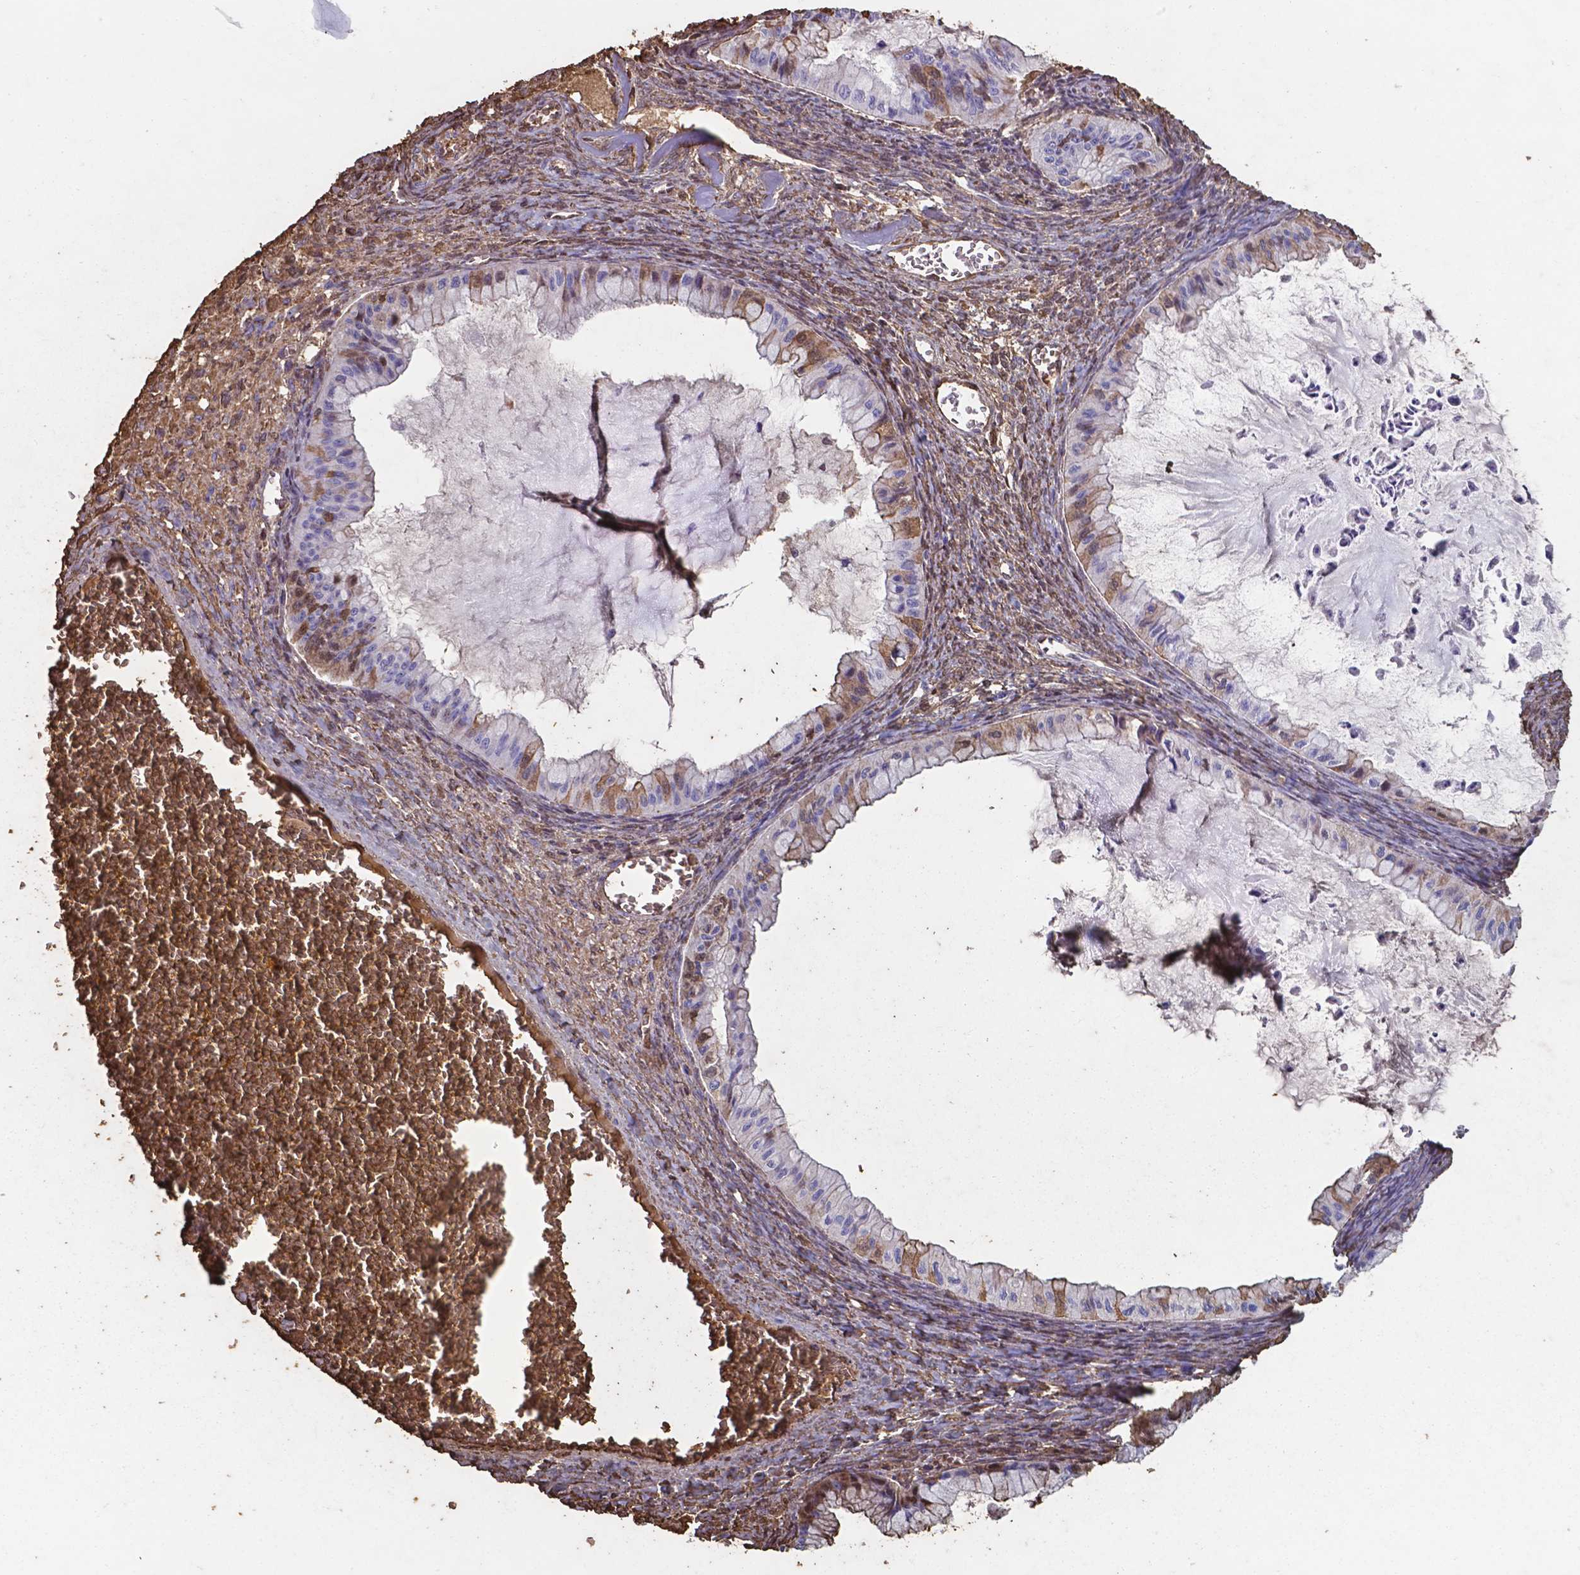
{"staining": {"intensity": "moderate", "quantity": "<25%", "location": "cytoplasmic/membranous"}, "tissue": "ovarian cancer", "cell_type": "Tumor cells", "image_type": "cancer", "snomed": [{"axis": "morphology", "description": "Cystadenocarcinoma, mucinous, NOS"}, {"axis": "topography", "description": "Ovary"}], "caption": "Ovarian mucinous cystadenocarcinoma stained for a protein reveals moderate cytoplasmic/membranous positivity in tumor cells.", "gene": "SERPINA1", "patient": {"sex": "female", "age": 72}}